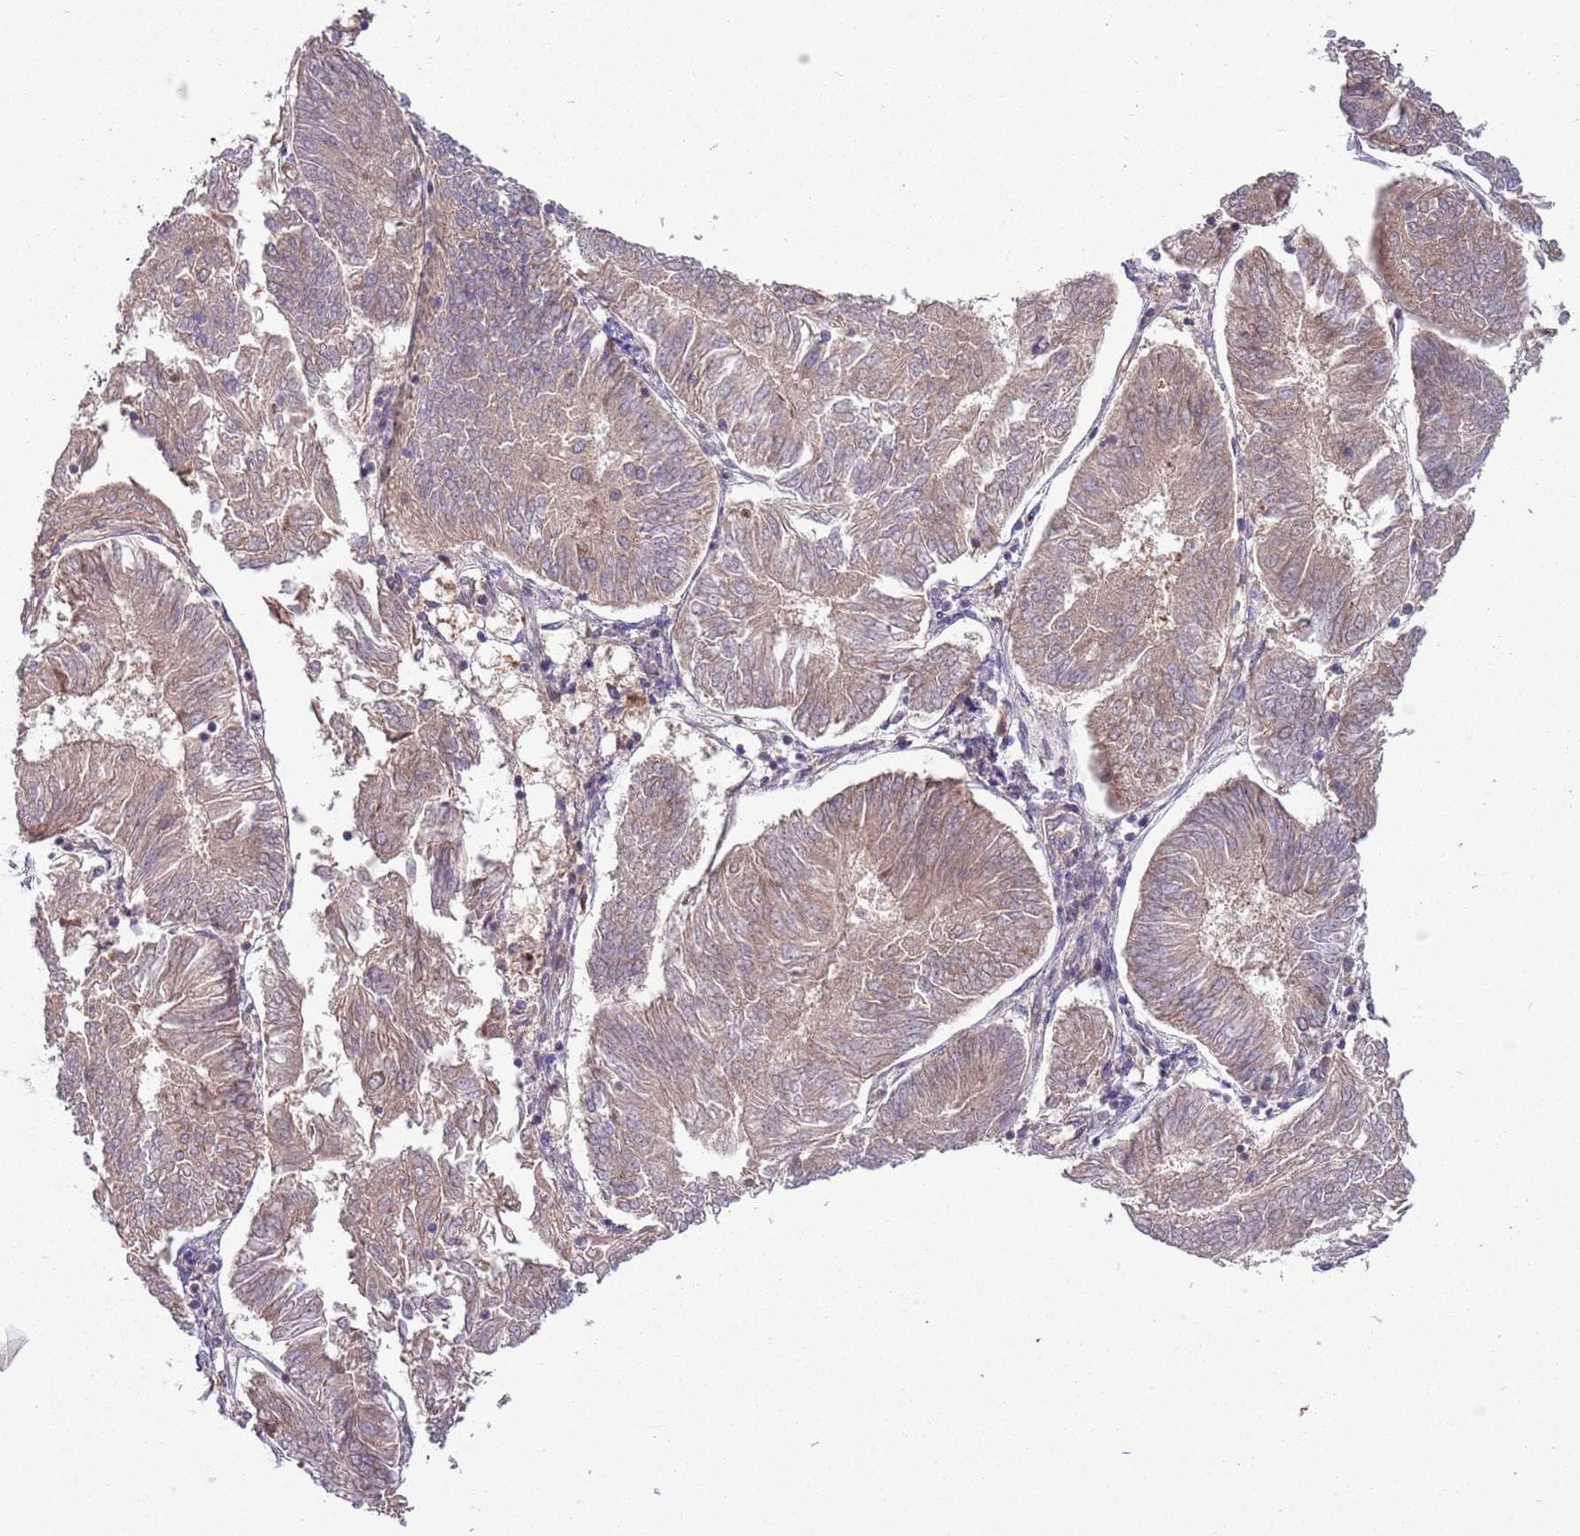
{"staining": {"intensity": "weak", "quantity": "25%-75%", "location": "cytoplasmic/membranous"}, "tissue": "endometrial cancer", "cell_type": "Tumor cells", "image_type": "cancer", "snomed": [{"axis": "morphology", "description": "Adenocarcinoma, NOS"}, {"axis": "topography", "description": "Endometrium"}], "caption": "A micrograph of endometrial cancer stained for a protein shows weak cytoplasmic/membranous brown staining in tumor cells.", "gene": "RNF181", "patient": {"sex": "female", "age": 58}}